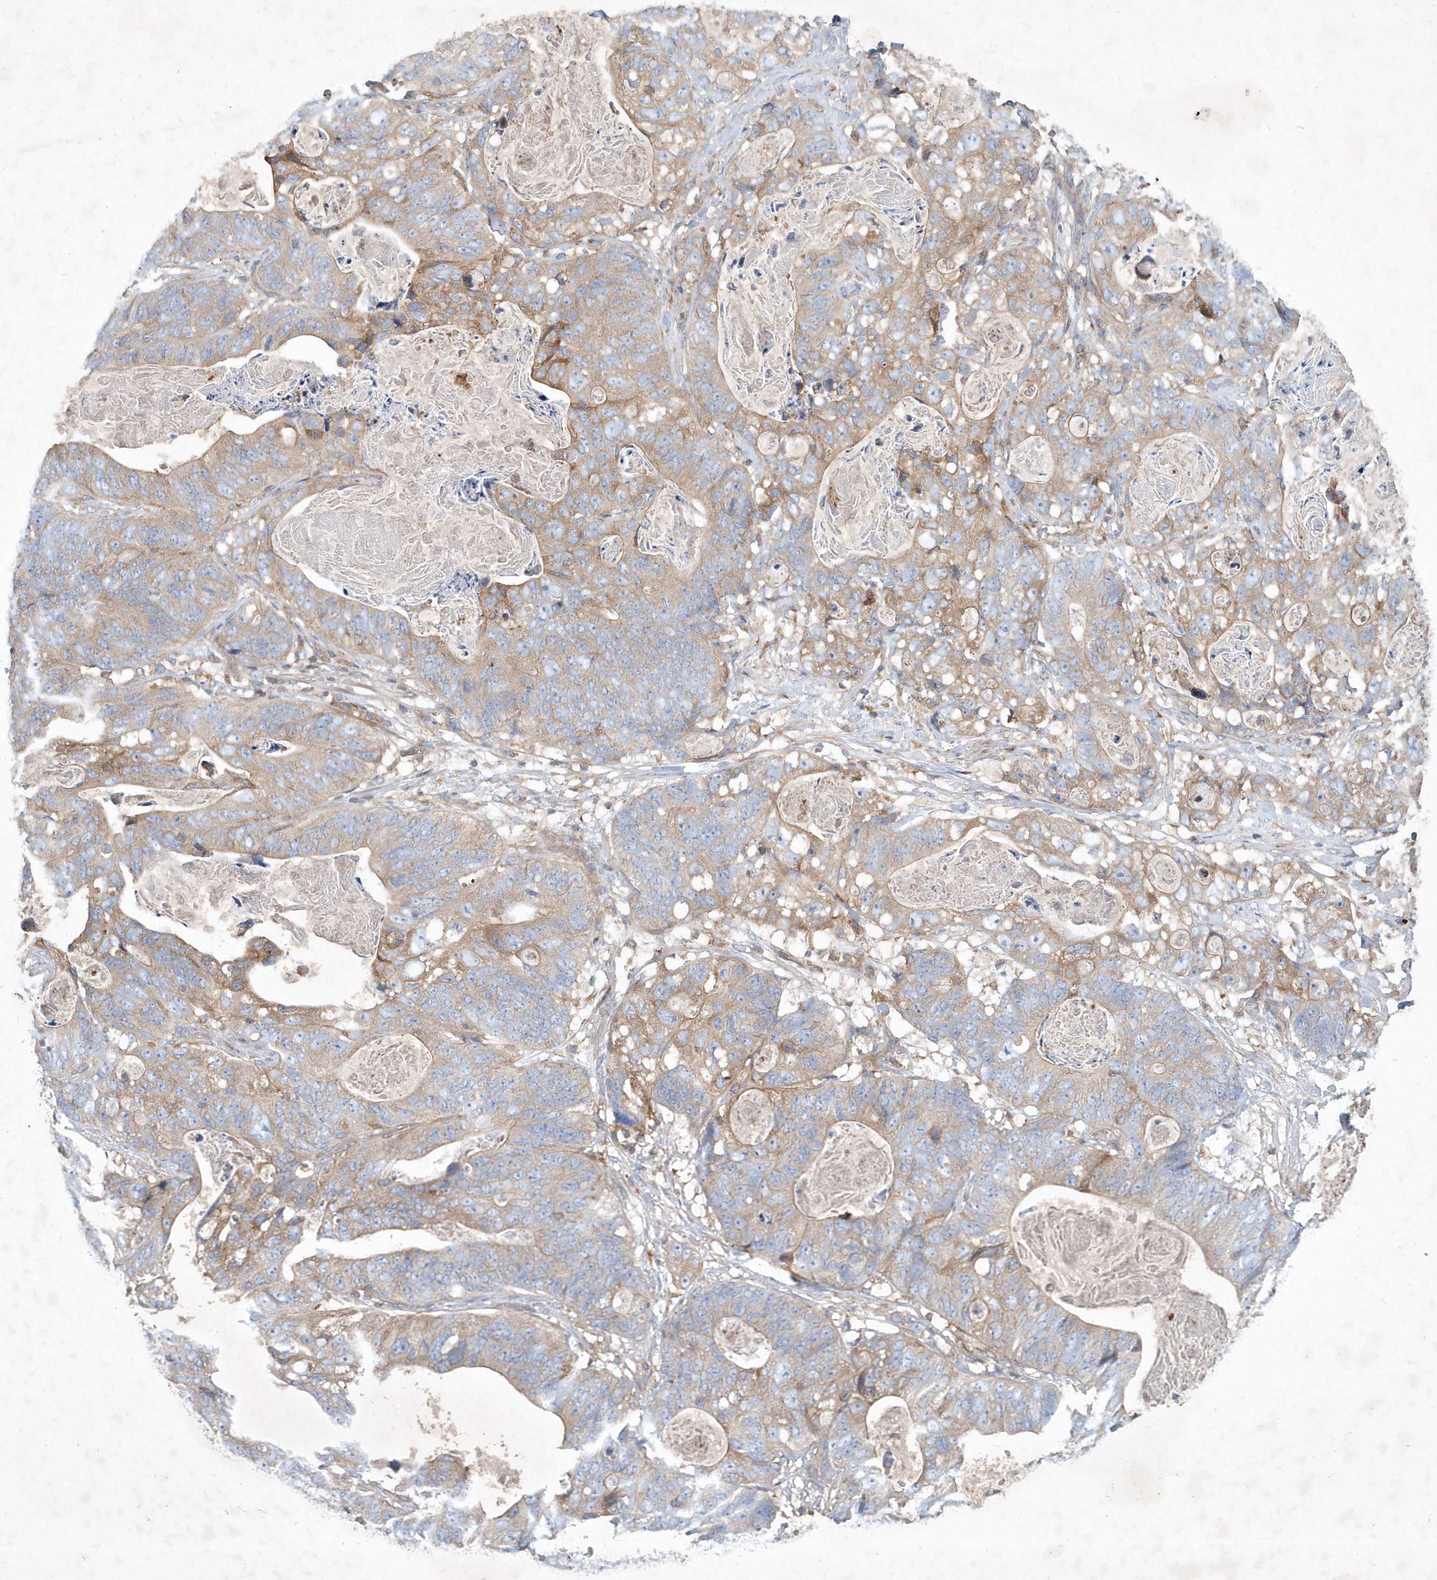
{"staining": {"intensity": "weak", "quantity": "25%-75%", "location": "cytoplasmic/membranous"}, "tissue": "stomach cancer", "cell_type": "Tumor cells", "image_type": "cancer", "snomed": [{"axis": "morphology", "description": "Normal tissue, NOS"}, {"axis": "morphology", "description": "Adenocarcinoma, NOS"}, {"axis": "topography", "description": "Stomach"}], "caption": "DAB immunohistochemical staining of stomach cancer displays weak cytoplasmic/membranous protein positivity in approximately 25%-75% of tumor cells.", "gene": "P2RY10", "patient": {"sex": "female", "age": 89}}